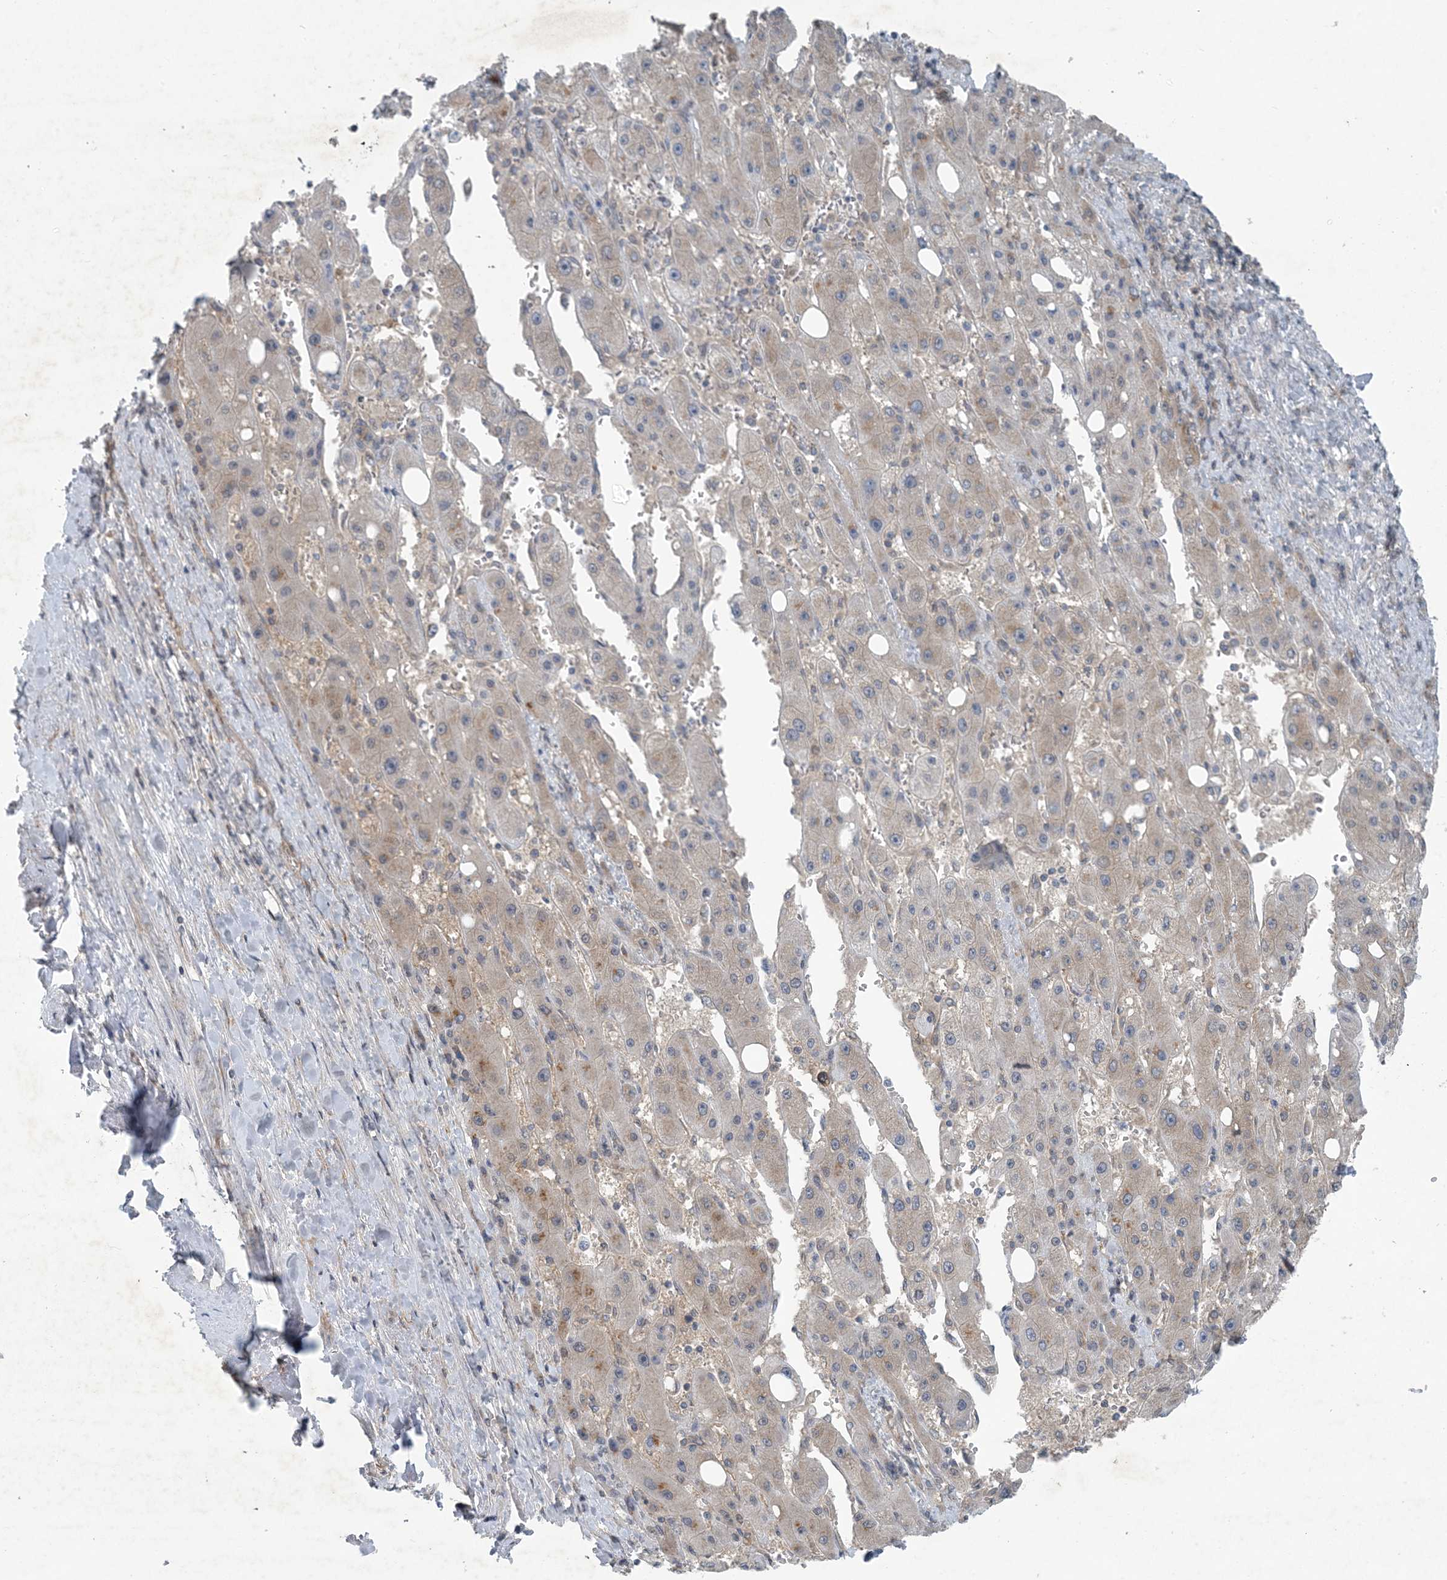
{"staining": {"intensity": "weak", "quantity": "<25%", "location": "cytoplasmic/membranous"}, "tissue": "liver cancer", "cell_type": "Tumor cells", "image_type": "cancer", "snomed": [{"axis": "morphology", "description": "Carcinoma, Hepatocellular, NOS"}, {"axis": "topography", "description": "Liver"}], "caption": "Tumor cells show no significant protein positivity in liver cancer (hepatocellular carcinoma). The staining is performed using DAB (3,3'-diaminobenzidine) brown chromogen with nuclei counter-stained in using hematoxylin.", "gene": "HIKESHI", "patient": {"sex": "female", "age": 73}}